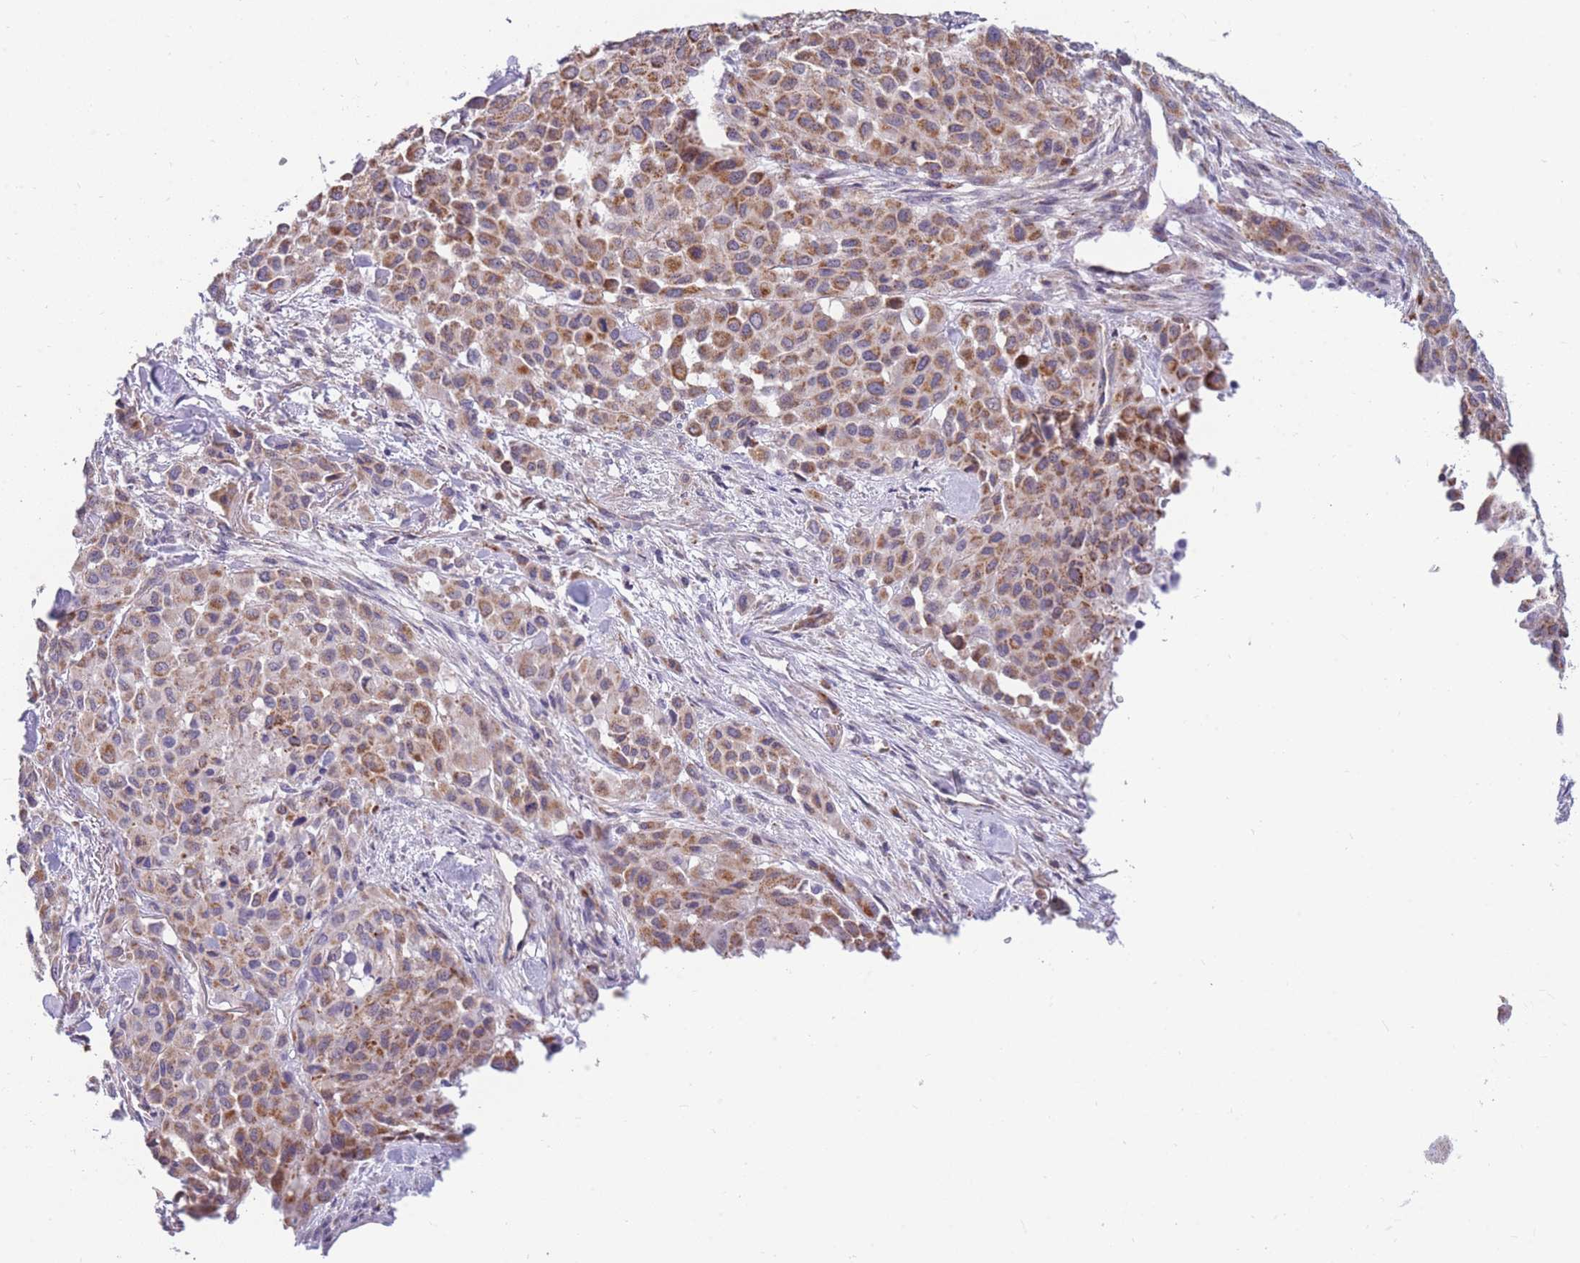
{"staining": {"intensity": "moderate", "quantity": ">75%", "location": "cytoplasmic/membranous"}, "tissue": "melanoma", "cell_type": "Tumor cells", "image_type": "cancer", "snomed": [{"axis": "morphology", "description": "Malignant melanoma, Metastatic site"}, {"axis": "topography", "description": "Skin"}], "caption": "DAB immunohistochemical staining of malignant melanoma (metastatic site) shows moderate cytoplasmic/membranous protein staining in about >75% of tumor cells. (DAB (3,3'-diaminobenzidine) IHC with brightfield microscopy, high magnification).", "gene": "DDX49", "patient": {"sex": "female", "age": 81}}